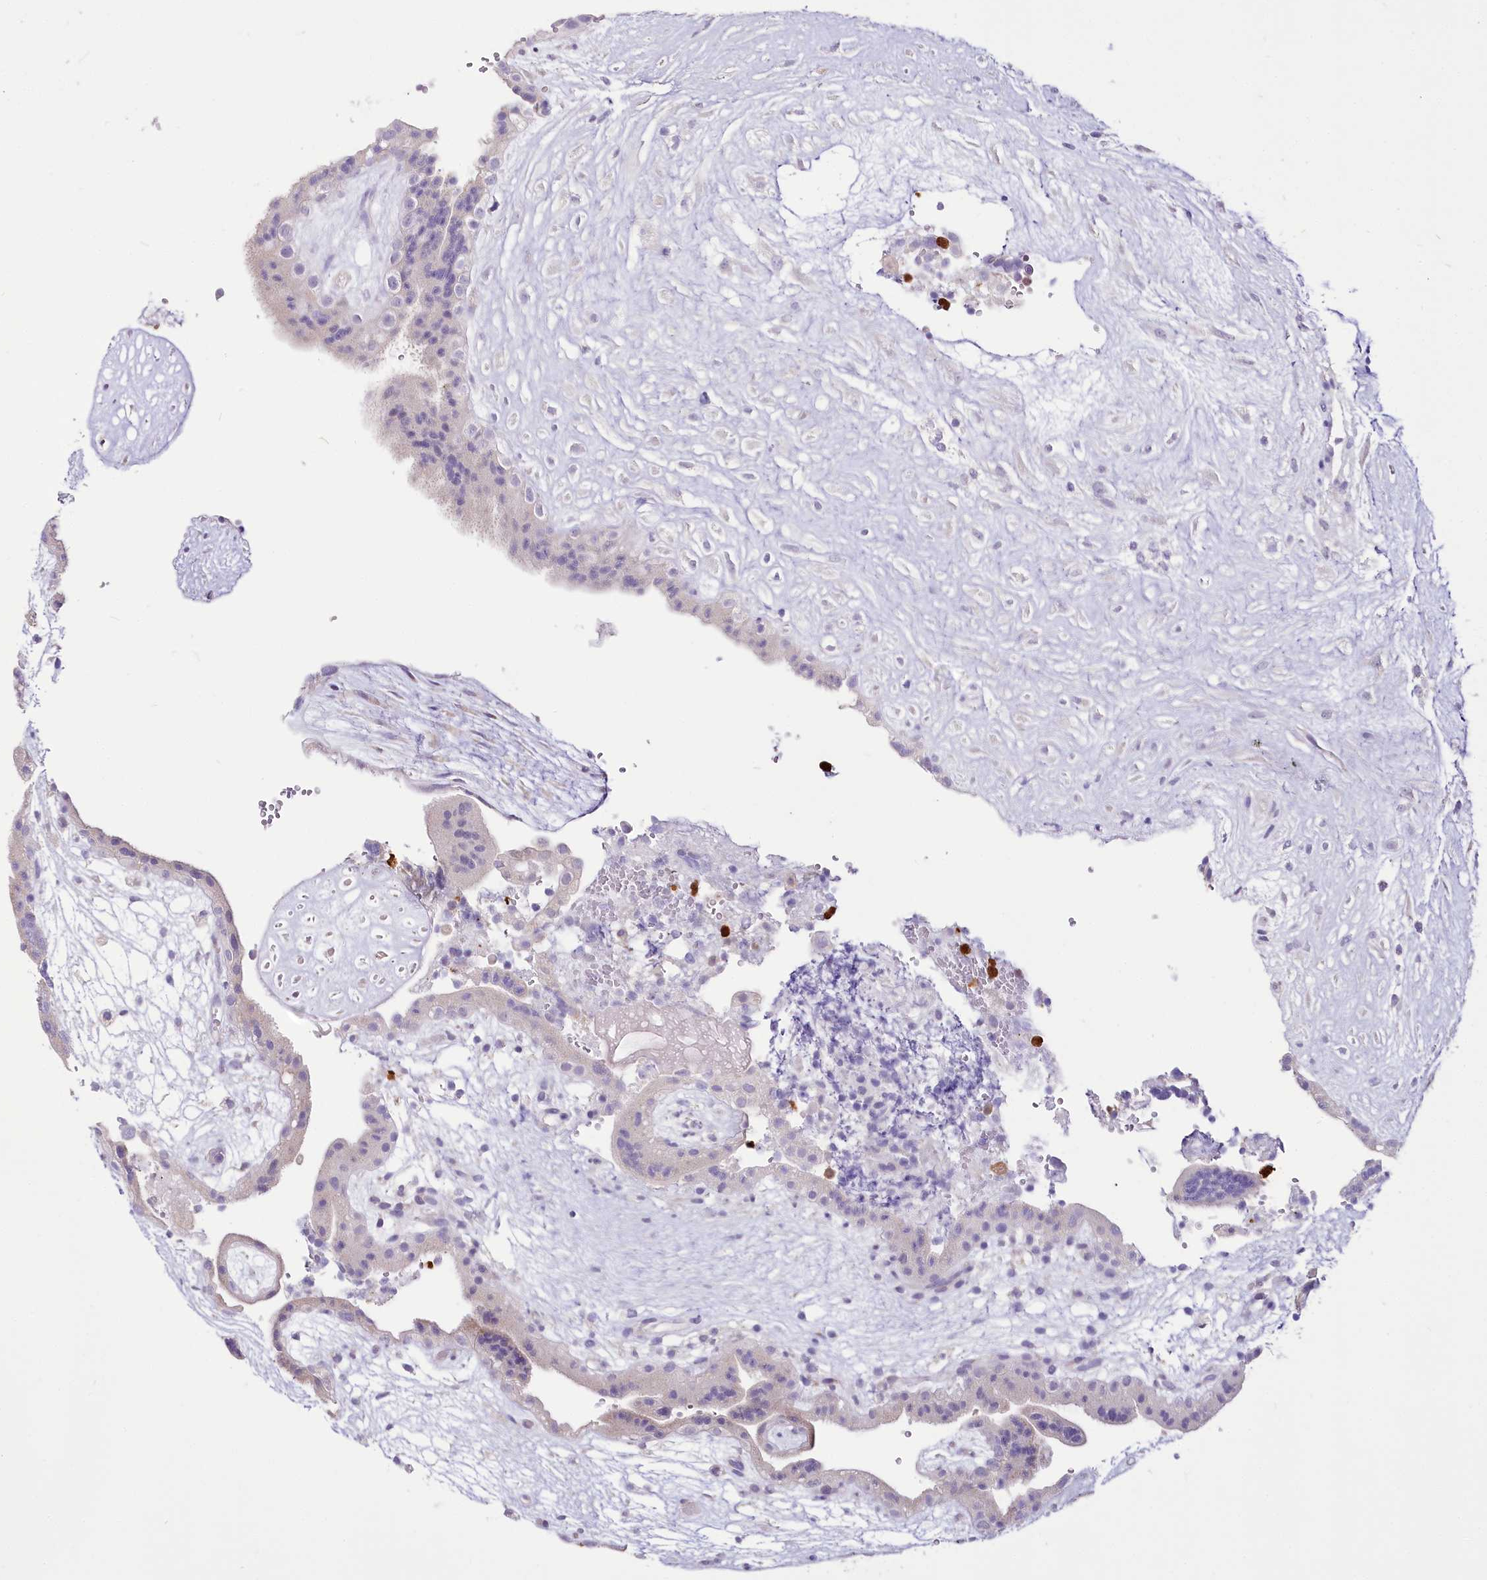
{"staining": {"intensity": "weak", "quantity": ">75%", "location": "cytoplasmic/membranous"}, "tissue": "placenta", "cell_type": "Decidual cells", "image_type": "normal", "snomed": [{"axis": "morphology", "description": "Normal tissue, NOS"}, {"axis": "topography", "description": "Placenta"}], "caption": "IHC (DAB) staining of normal human placenta displays weak cytoplasmic/membranous protein expression in about >75% of decidual cells.", "gene": "DPYD", "patient": {"sex": "female", "age": 18}}